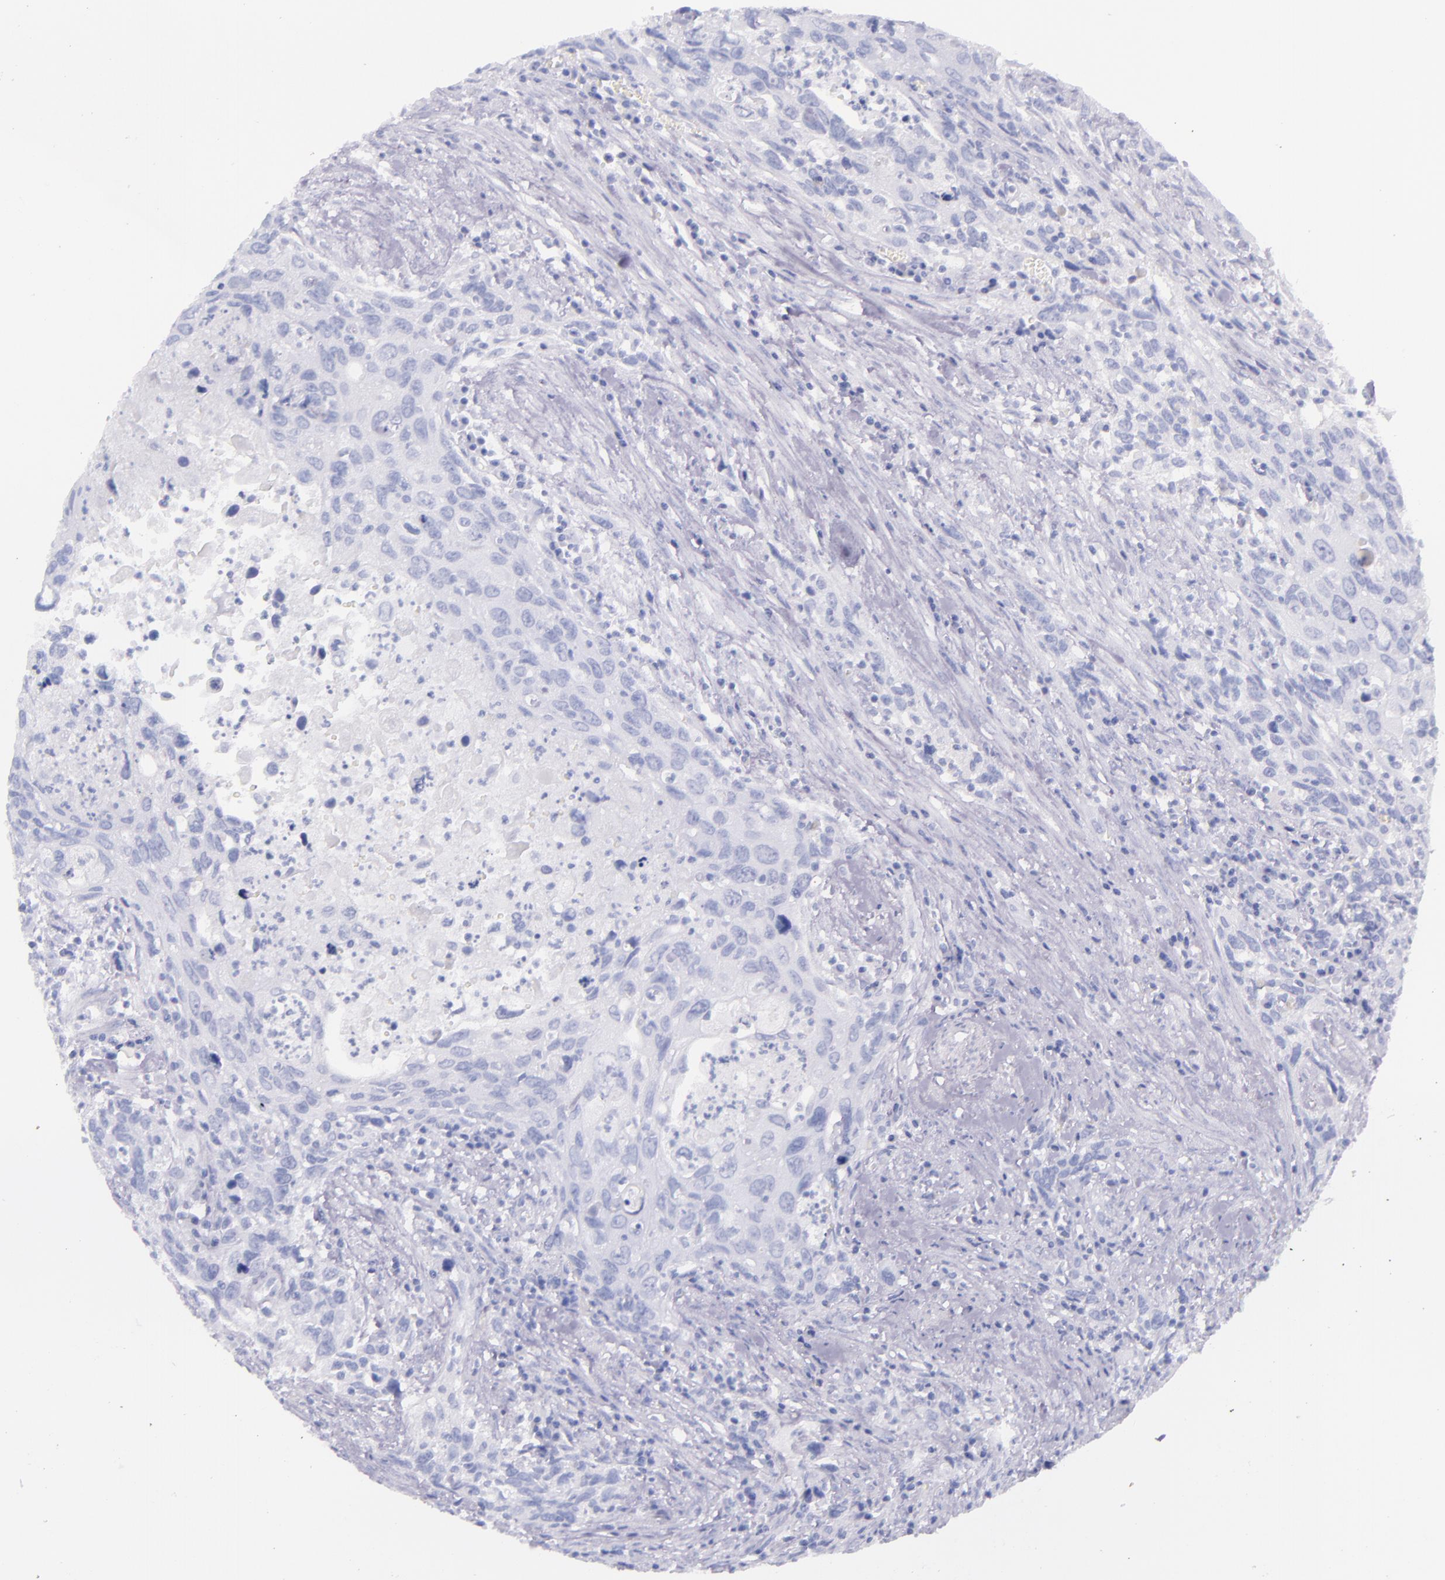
{"staining": {"intensity": "negative", "quantity": "none", "location": "none"}, "tissue": "urothelial cancer", "cell_type": "Tumor cells", "image_type": "cancer", "snomed": [{"axis": "morphology", "description": "Urothelial carcinoma, High grade"}, {"axis": "topography", "description": "Urinary bladder"}], "caption": "Urothelial cancer stained for a protein using immunohistochemistry displays no expression tumor cells.", "gene": "SFTPB", "patient": {"sex": "male", "age": 71}}